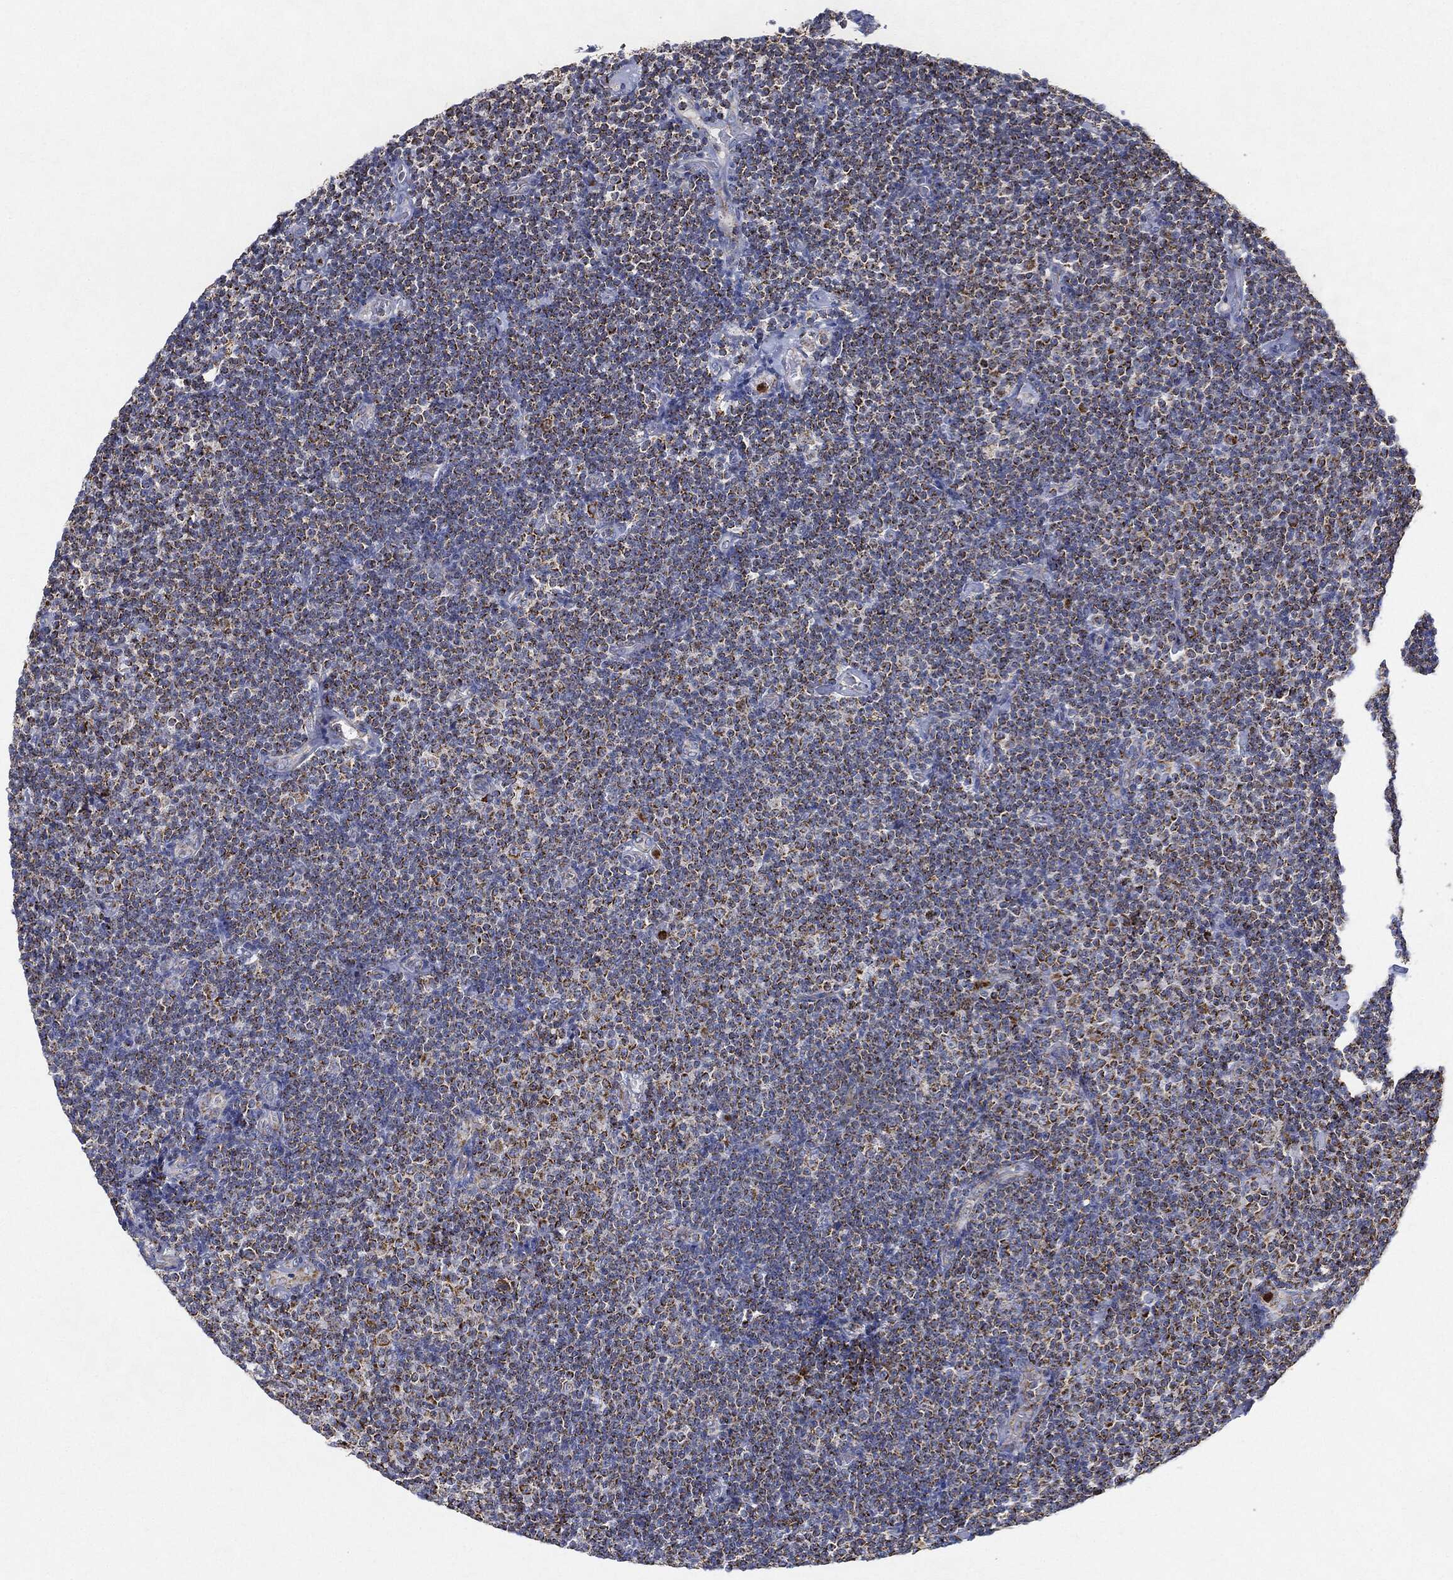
{"staining": {"intensity": "strong", "quantity": ">75%", "location": "cytoplasmic/membranous"}, "tissue": "lymphoma", "cell_type": "Tumor cells", "image_type": "cancer", "snomed": [{"axis": "morphology", "description": "Malignant lymphoma, non-Hodgkin's type, Low grade"}, {"axis": "topography", "description": "Lymph node"}], "caption": "Immunohistochemical staining of malignant lymphoma, non-Hodgkin's type (low-grade) reveals strong cytoplasmic/membranous protein positivity in approximately >75% of tumor cells. (DAB IHC with brightfield microscopy, high magnification).", "gene": "CAPN15", "patient": {"sex": "male", "age": 81}}